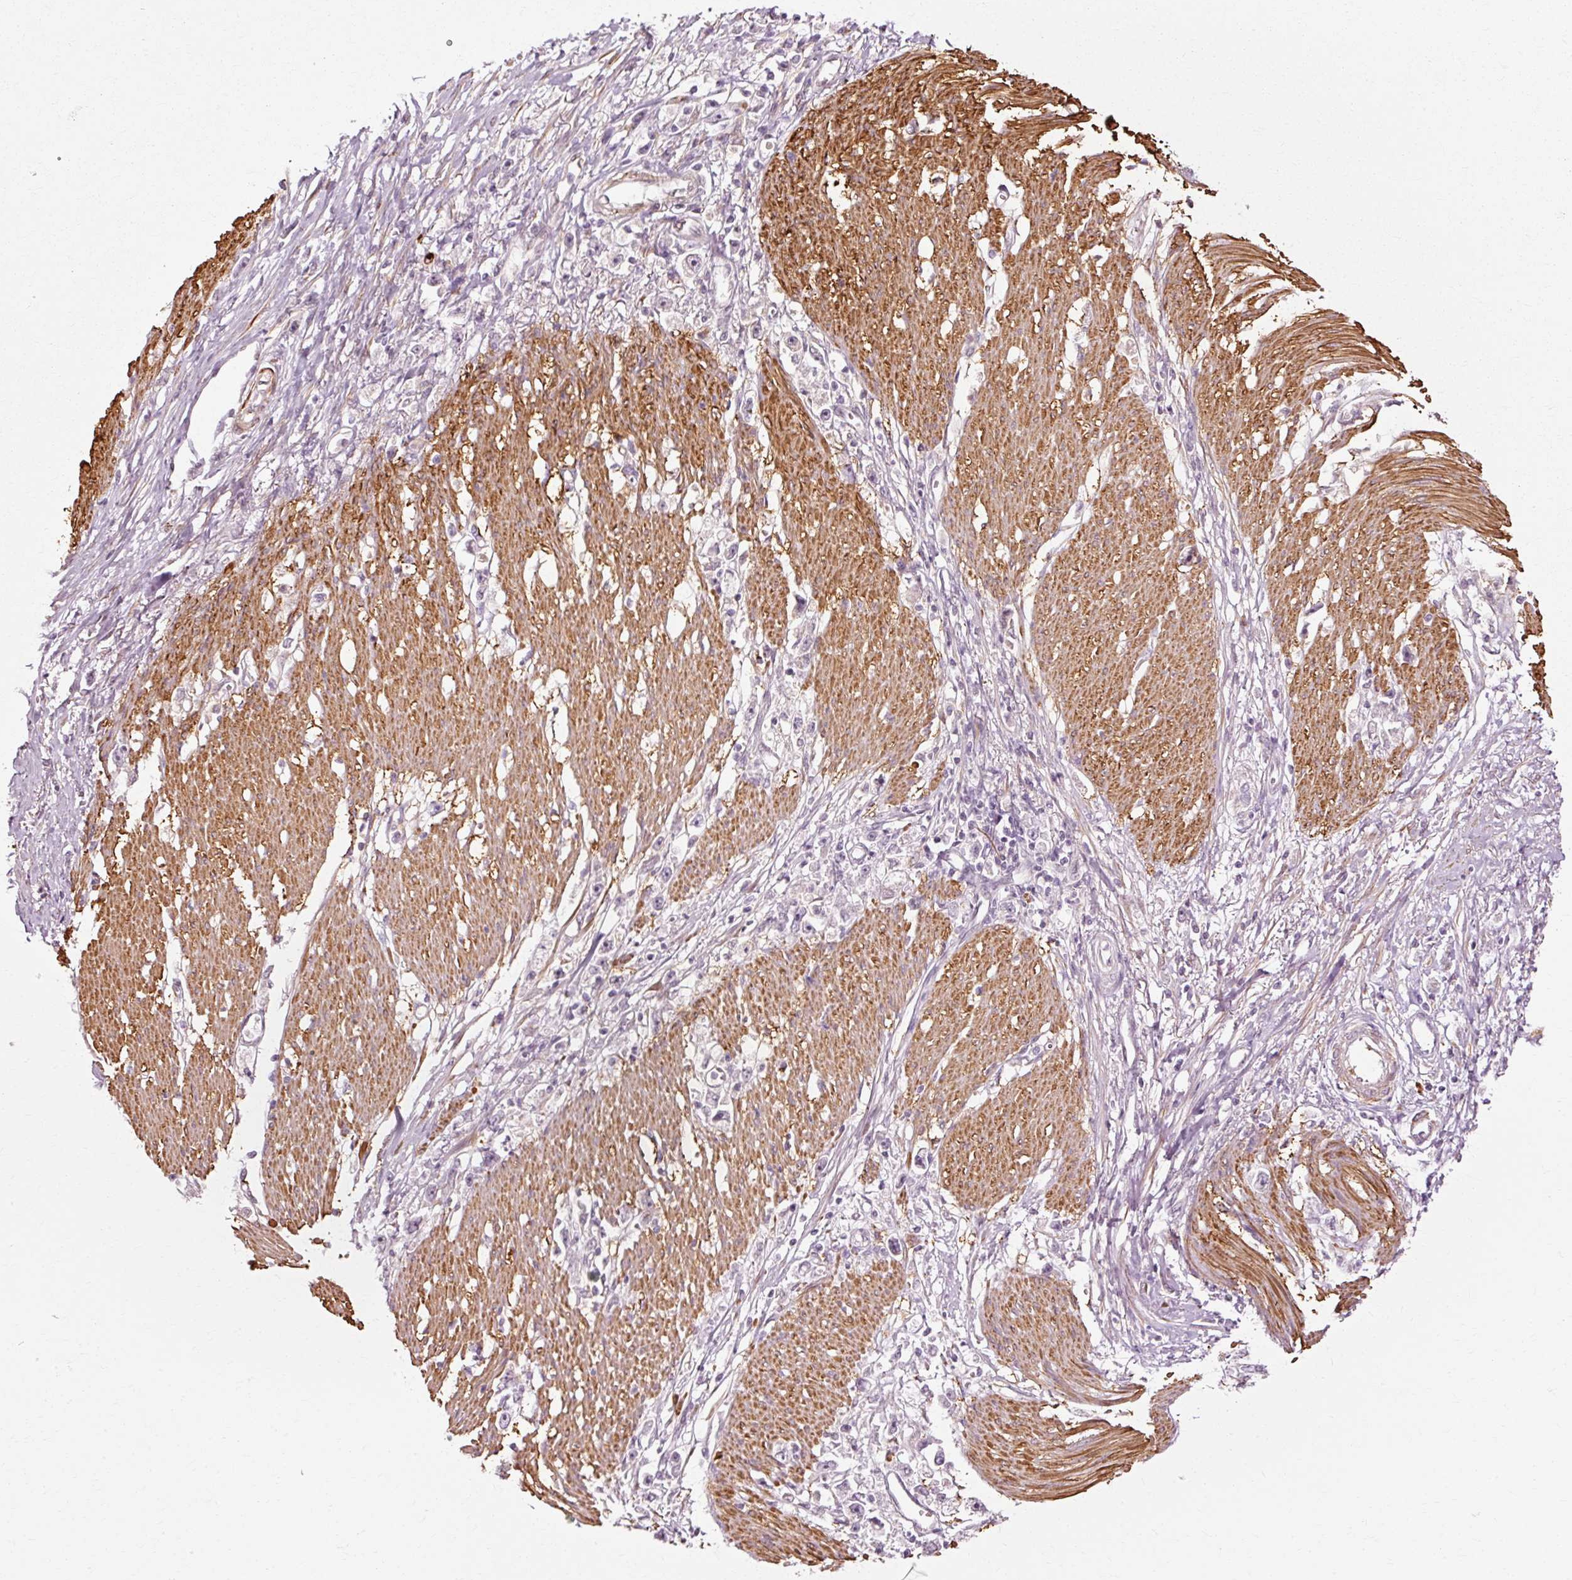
{"staining": {"intensity": "negative", "quantity": "none", "location": "none"}, "tissue": "stomach cancer", "cell_type": "Tumor cells", "image_type": "cancer", "snomed": [{"axis": "morphology", "description": "Adenocarcinoma, NOS"}, {"axis": "topography", "description": "Stomach"}], "caption": "High power microscopy photomicrograph of an immunohistochemistry histopathology image of stomach adenocarcinoma, revealing no significant staining in tumor cells. (Stains: DAB immunohistochemistry (IHC) with hematoxylin counter stain, Microscopy: brightfield microscopy at high magnification).", "gene": "RGPD5", "patient": {"sex": "female", "age": 59}}